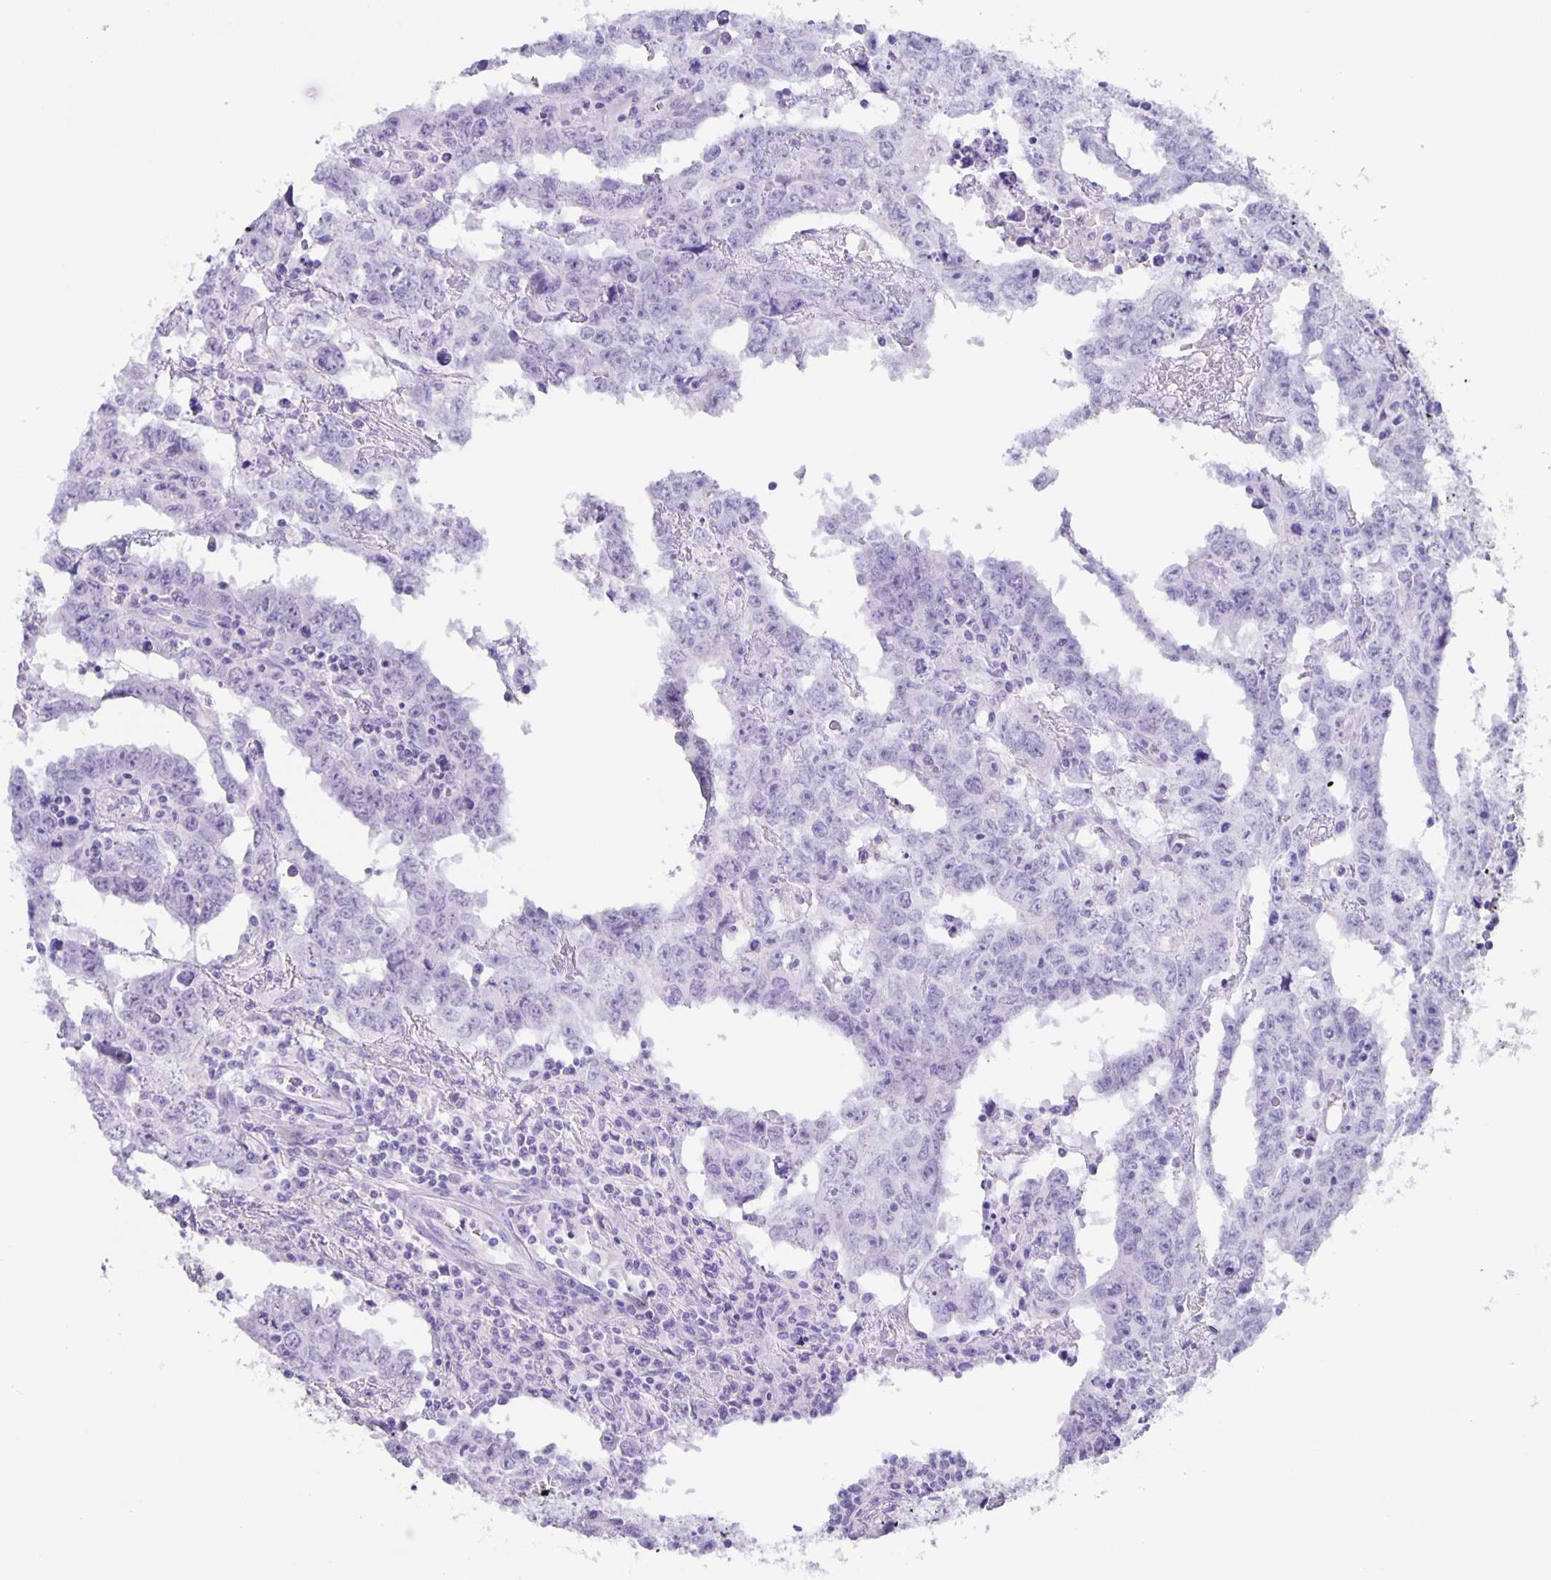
{"staining": {"intensity": "negative", "quantity": "none", "location": "none"}, "tissue": "testis cancer", "cell_type": "Tumor cells", "image_type": "cancer", "snomed": [{"axis": "morphology", "description": "Carcinoma, Embryonal, NOS"}, {"axis": "topography", "description": "Testis"}], "caption": "Immunohistochemistry photomicrograph of neoplastic tissue: testis cancer stained with DAB demonstrates no significant protein expression in tumor cells.", "gene": "GUCA2A", "patient": {"sex": "male", "age": 22}}